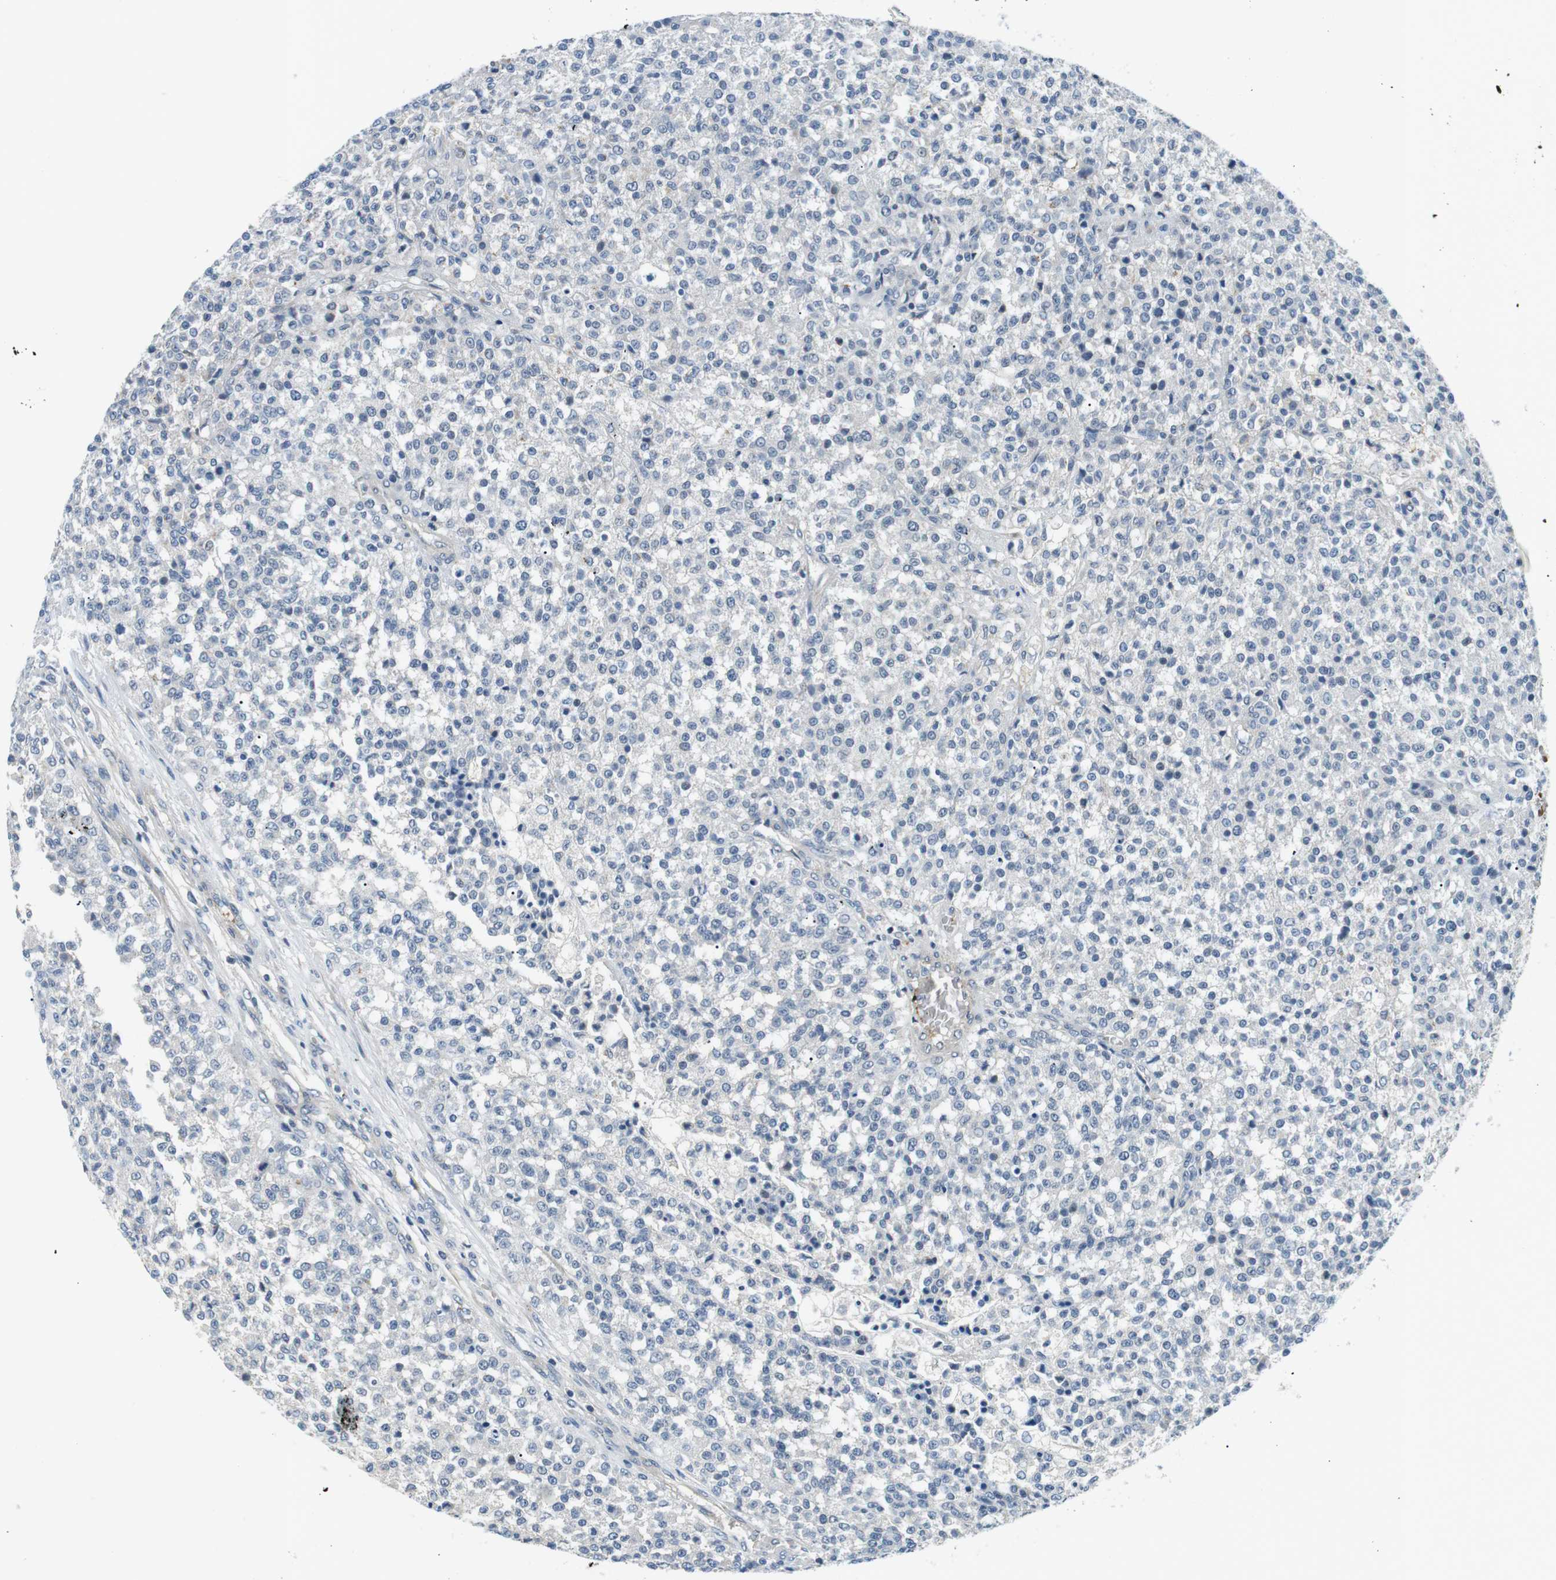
{"staining": {"intensity": "negative", "quantity": "none", "location": "none"}, "tissue": "testis cancer", "cell_type": "Tumor cells", "image_type": "cancer", "snomed": [{"axis": "morphology", "description": "Seminoma, NOS"}, {"axis": "topography", "description": "Testis"}], "caption": "High magnification brightfield microscopy of seminoma (testis) stained with DAB (brown) and counterstained with hematoxylin (blue): tumor cells show no significant expression.", "gene": "WSCD1", "patient": {"sex": "male", "age": 59}}